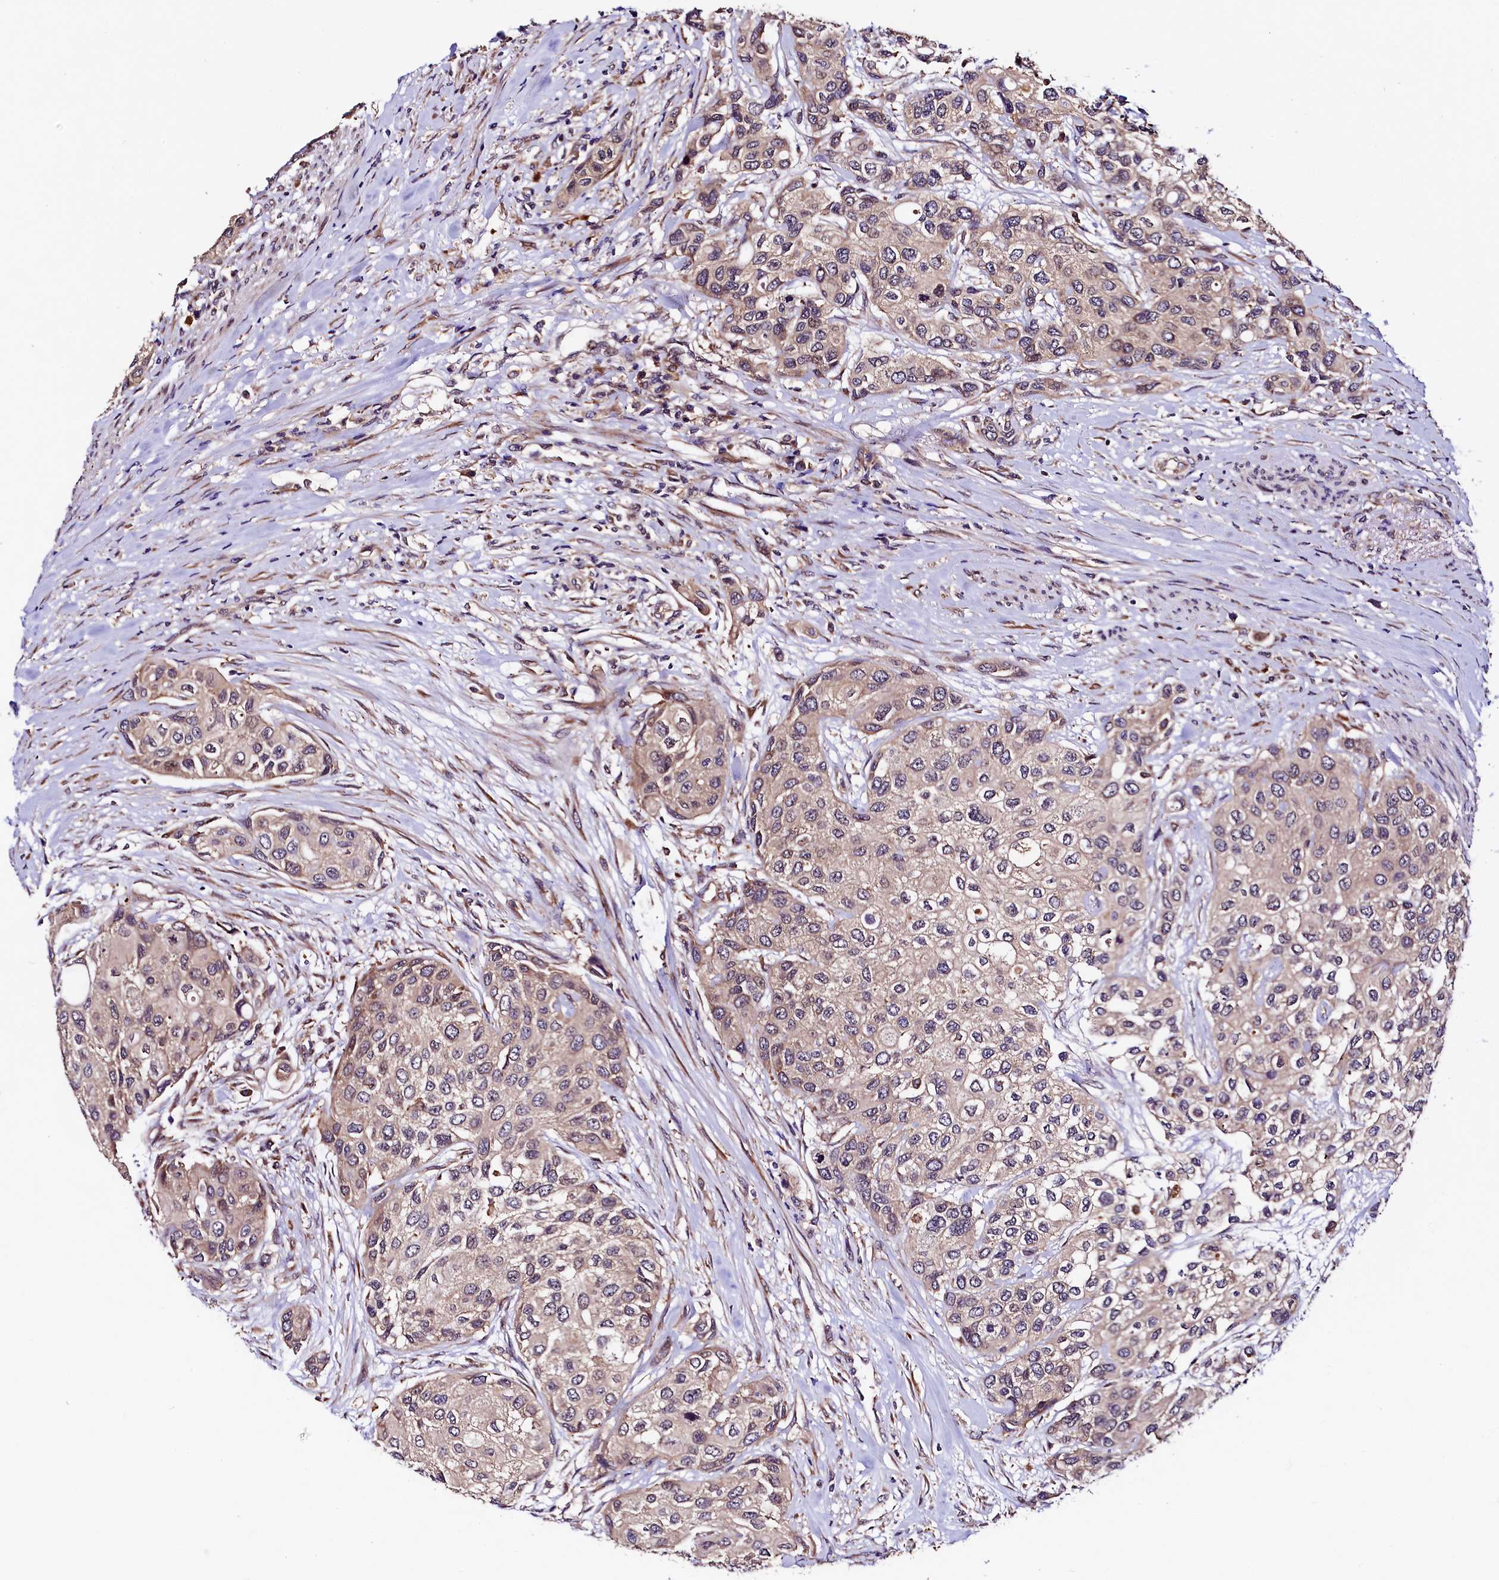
{"staining": {"intensity": "weak", "quantity": "<25%", "location": "cytoplasmic/membranous"}, "tissue": "urothelial cancer", "cell_type": "Tumor cells", "image_type": "cancer", "snomed": [{"axis": "morphology", "description": "Normal tissue, NOS"}, {"axis": "morphology", "description": "Urothelial carcinoma, High grade"}, {"axis": "topography", "description": "Vascular tissue"}, {"axis": "topography", "description": "Urinary bladder"}], "caption": "DAB immunohistochemical staining of urothelial cancer demonstrates no significant positivity in tumor cells.", "gene": "VPS35", "patient": {"sex": "female", "age": 56}}